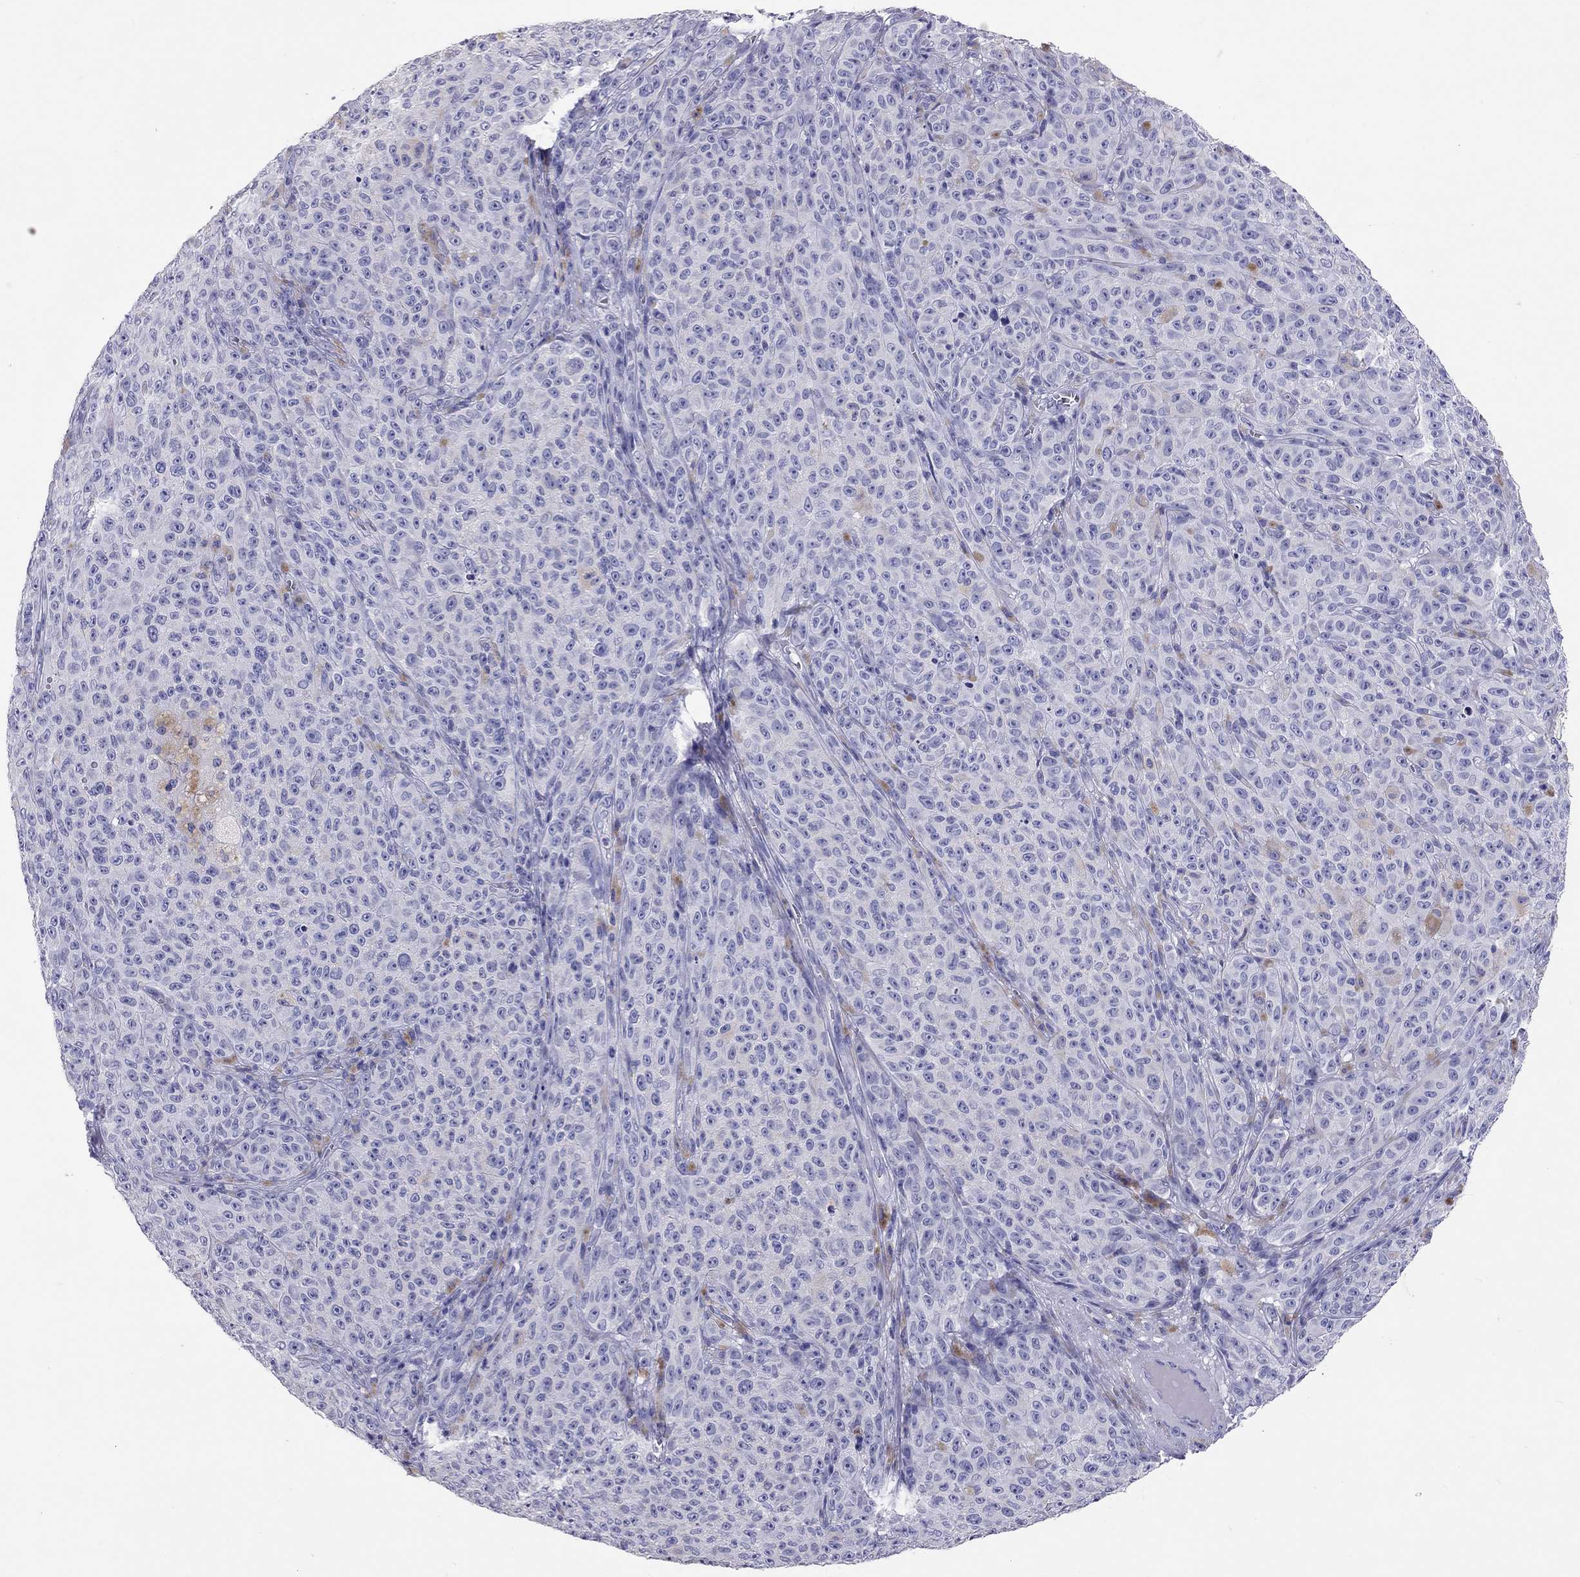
{"staining": {"intensity": "negative", "quantity": "none", "location": "none"}, "tissue": "melanoma", "cell_type": "Tumor cells", "image_type": "cancer", "snomed": [{"axis": "morphology", "description": "Malignant melanoma, NOS"}, {"axis": "topography", "description": "Skin"}], "caption": "Immunohistochemistry histopathology image of neoplastic tissue: human melanoma stained with DAB shows no significant protein positivity in tumor cells.", "gene": "CALHM1", "patient": {"sex": "female", "age": 82}}